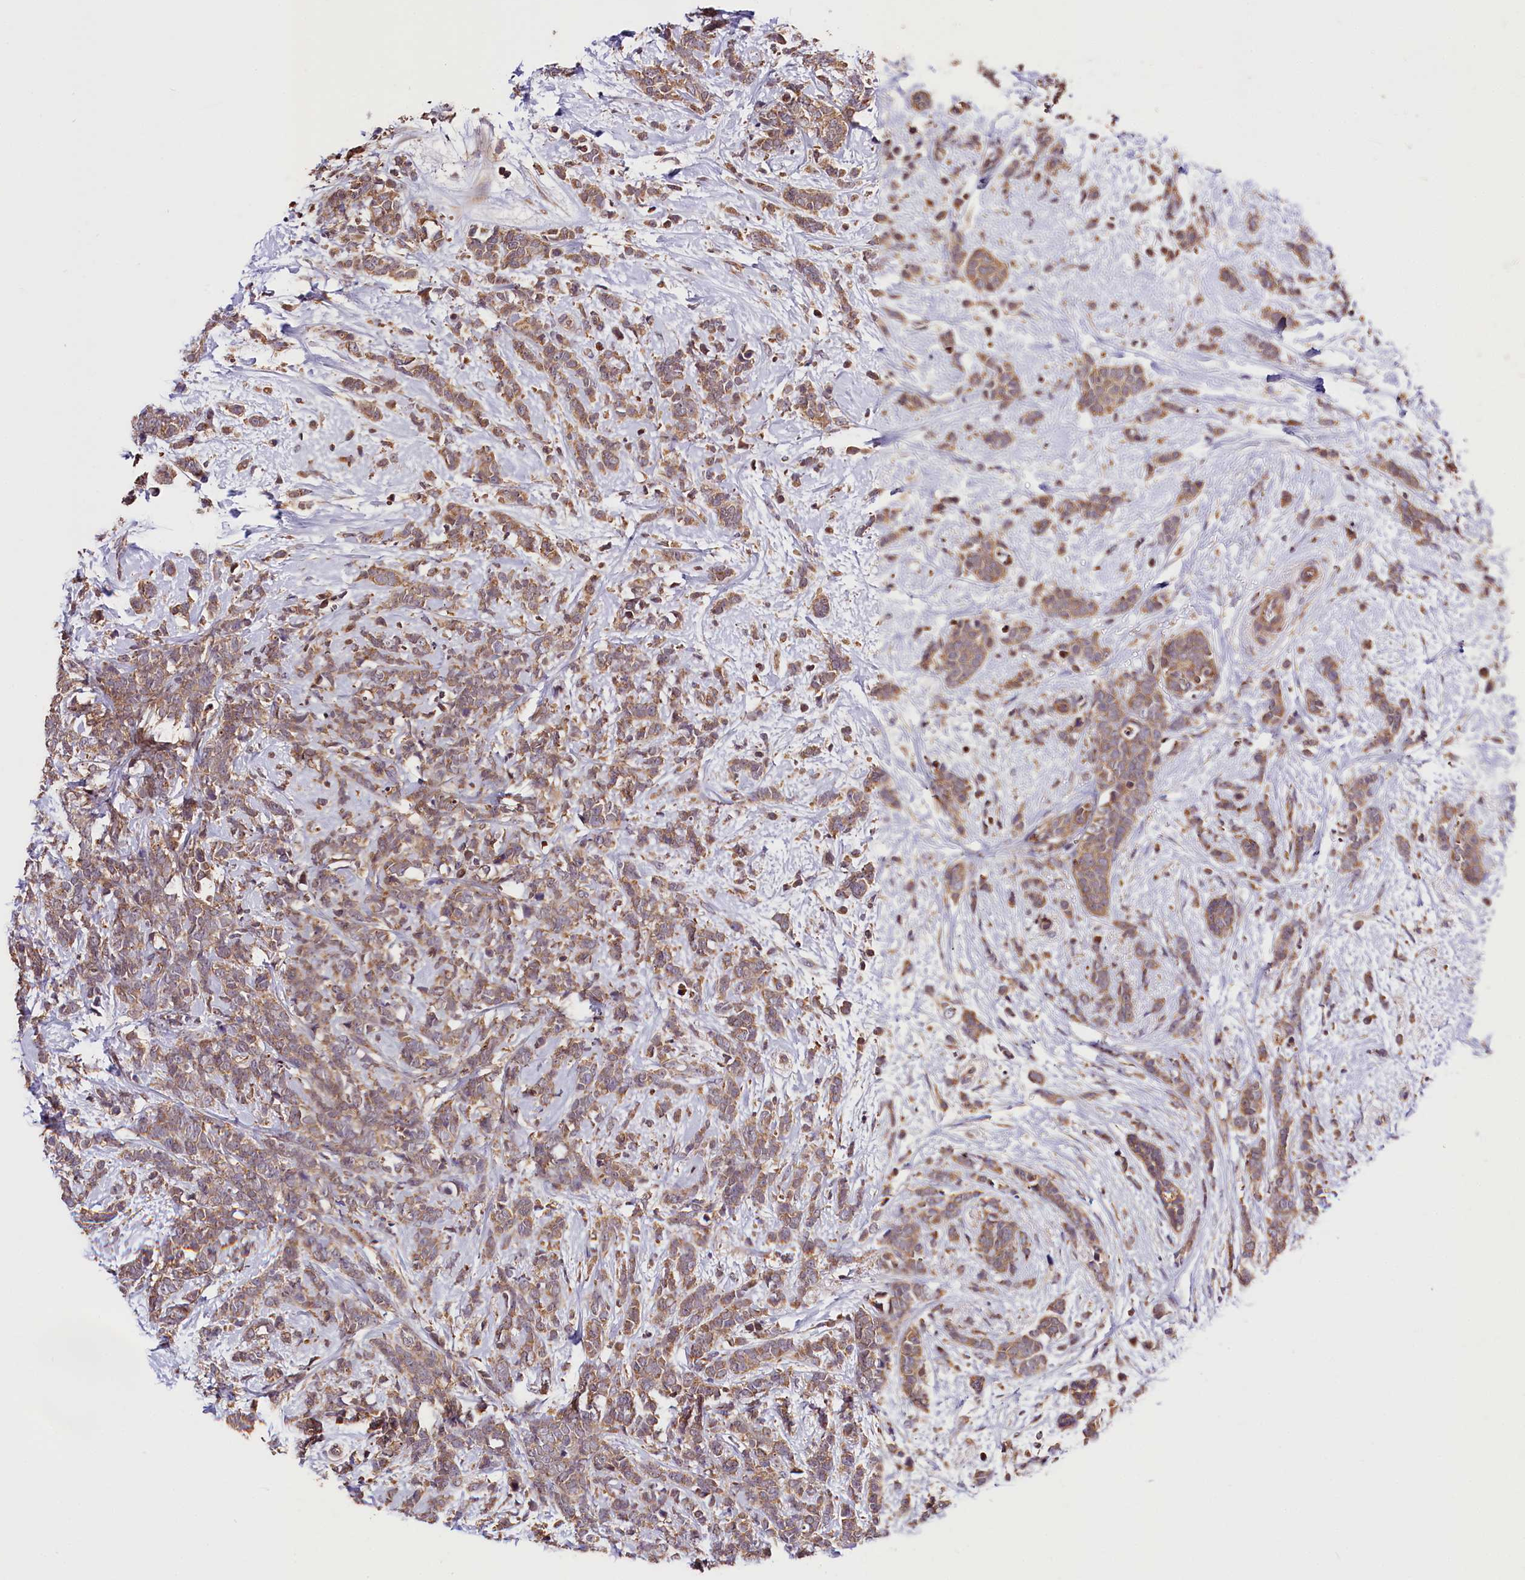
{"staining": {"intensity": "moderate", "quantity": ">75%", "location": "cytoplasmic/membranous"}, "tissue": "breast cancer", "cell_type": "Tumor cells", "image_type": "cancer", "snomed": [{"axis": "morphology", "description": "Lobular carcinoma"}, {"axis": "topography", "description": "Breast"}], "caption": "This micrograph reveals immunohistochemistry (IHC) staining of breast cancer (lobular carcinoma), with medium moderate cytoplasmic/membranous expression in about >75% of tumor cells.", "gene": "KPTN", "patient": {"sex": "female", "age": 58}}